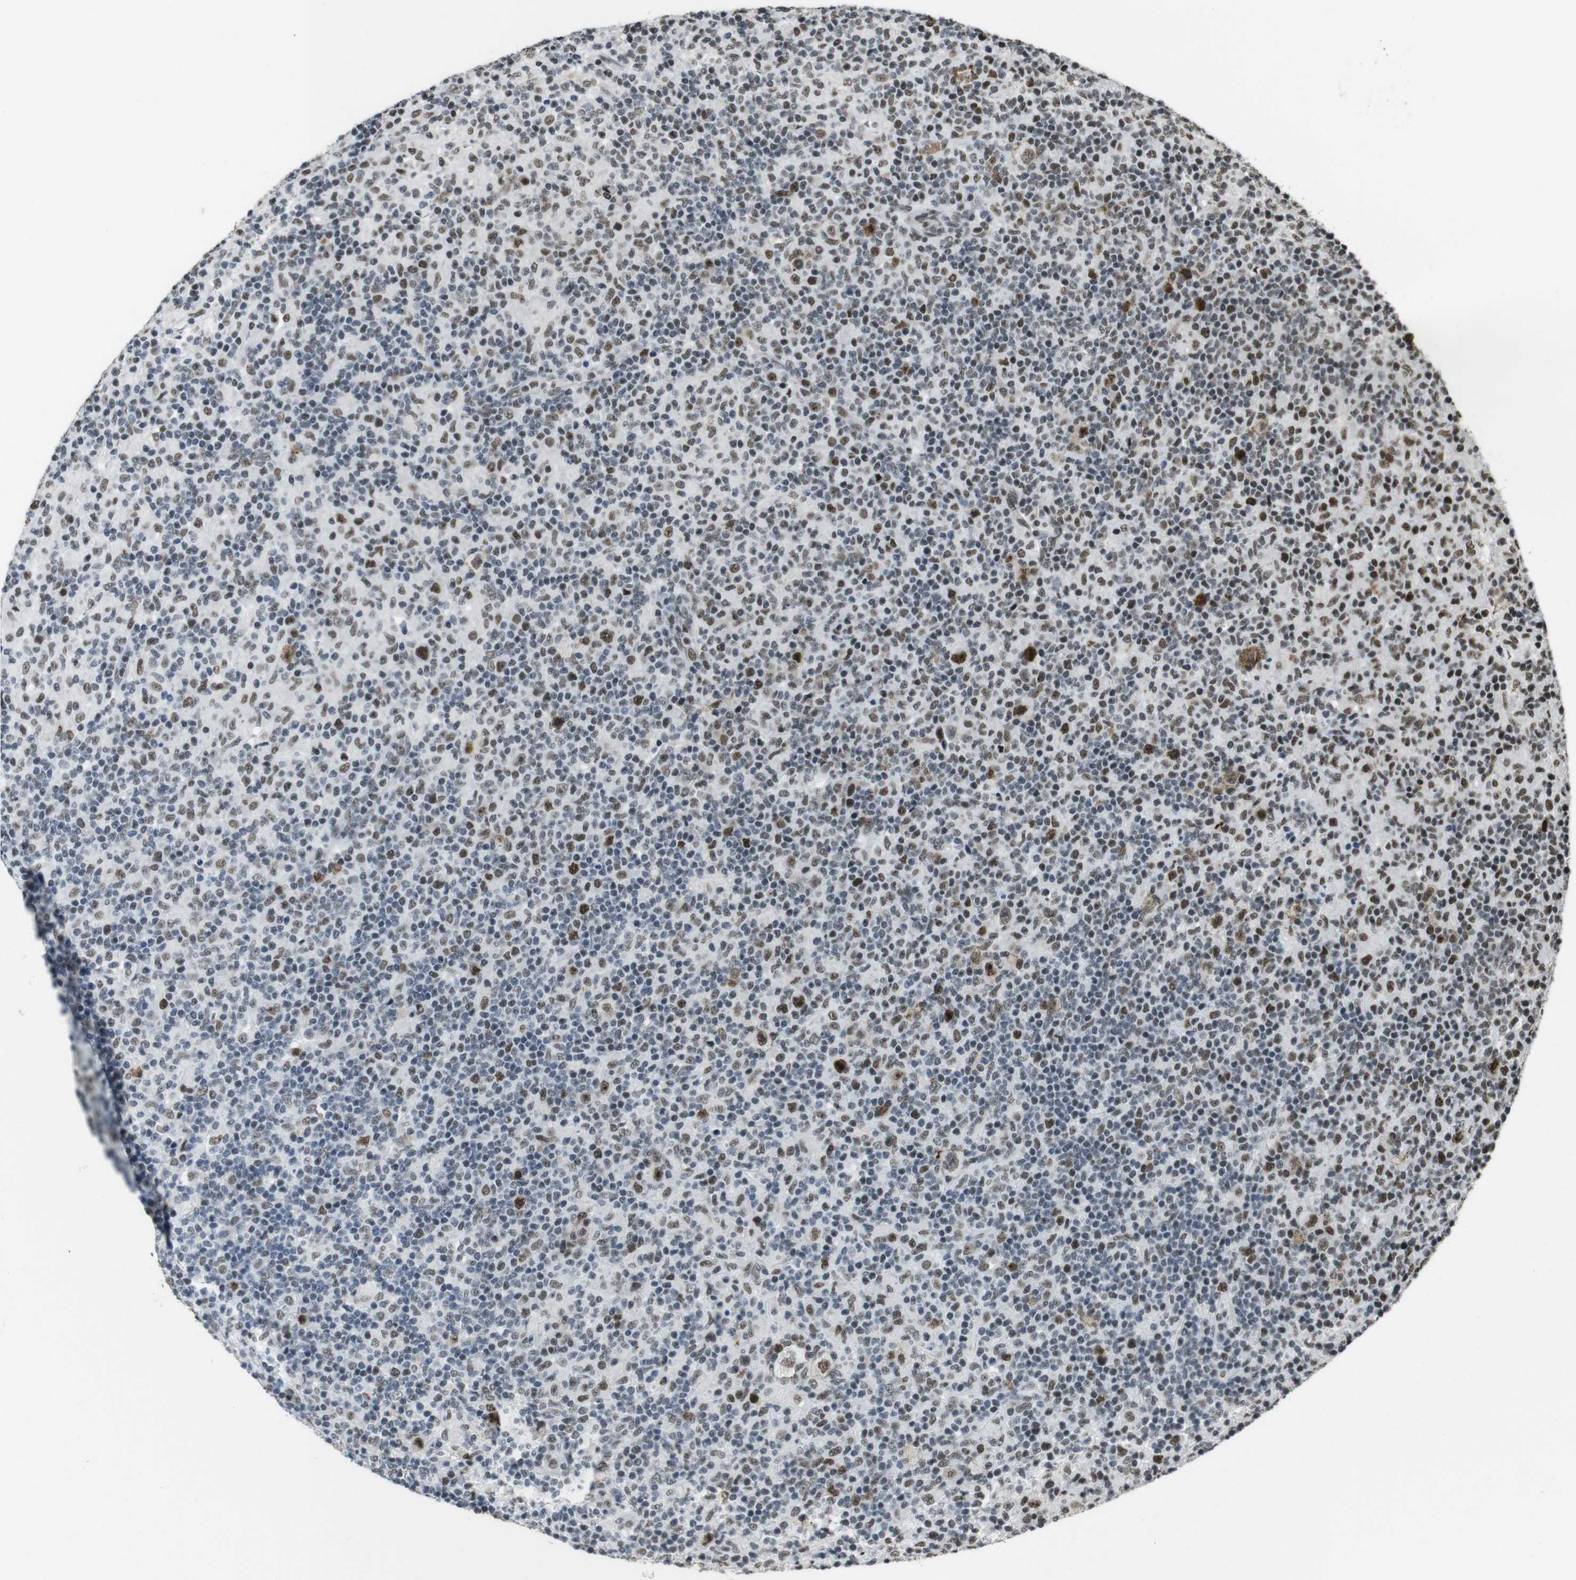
{"staining": {"intensity": "strong", "quantity": "25%-75%", "location": "nuclear"}, "tissue": "lymphoma", "cell_type": "Tumor cells", "image_type": "cancer", "snomed": [{"axis": "morphology", "description": "Hodgkin's disease, NOS"}, {"axis": "topography", "description": "Lymph node"}], "caption": "A brown stain shows strong nuclear staining of a protein in lymphoma tumor cells.", "gene": "CSNK2B", "patient": {"sex": "male", "age": 70}}